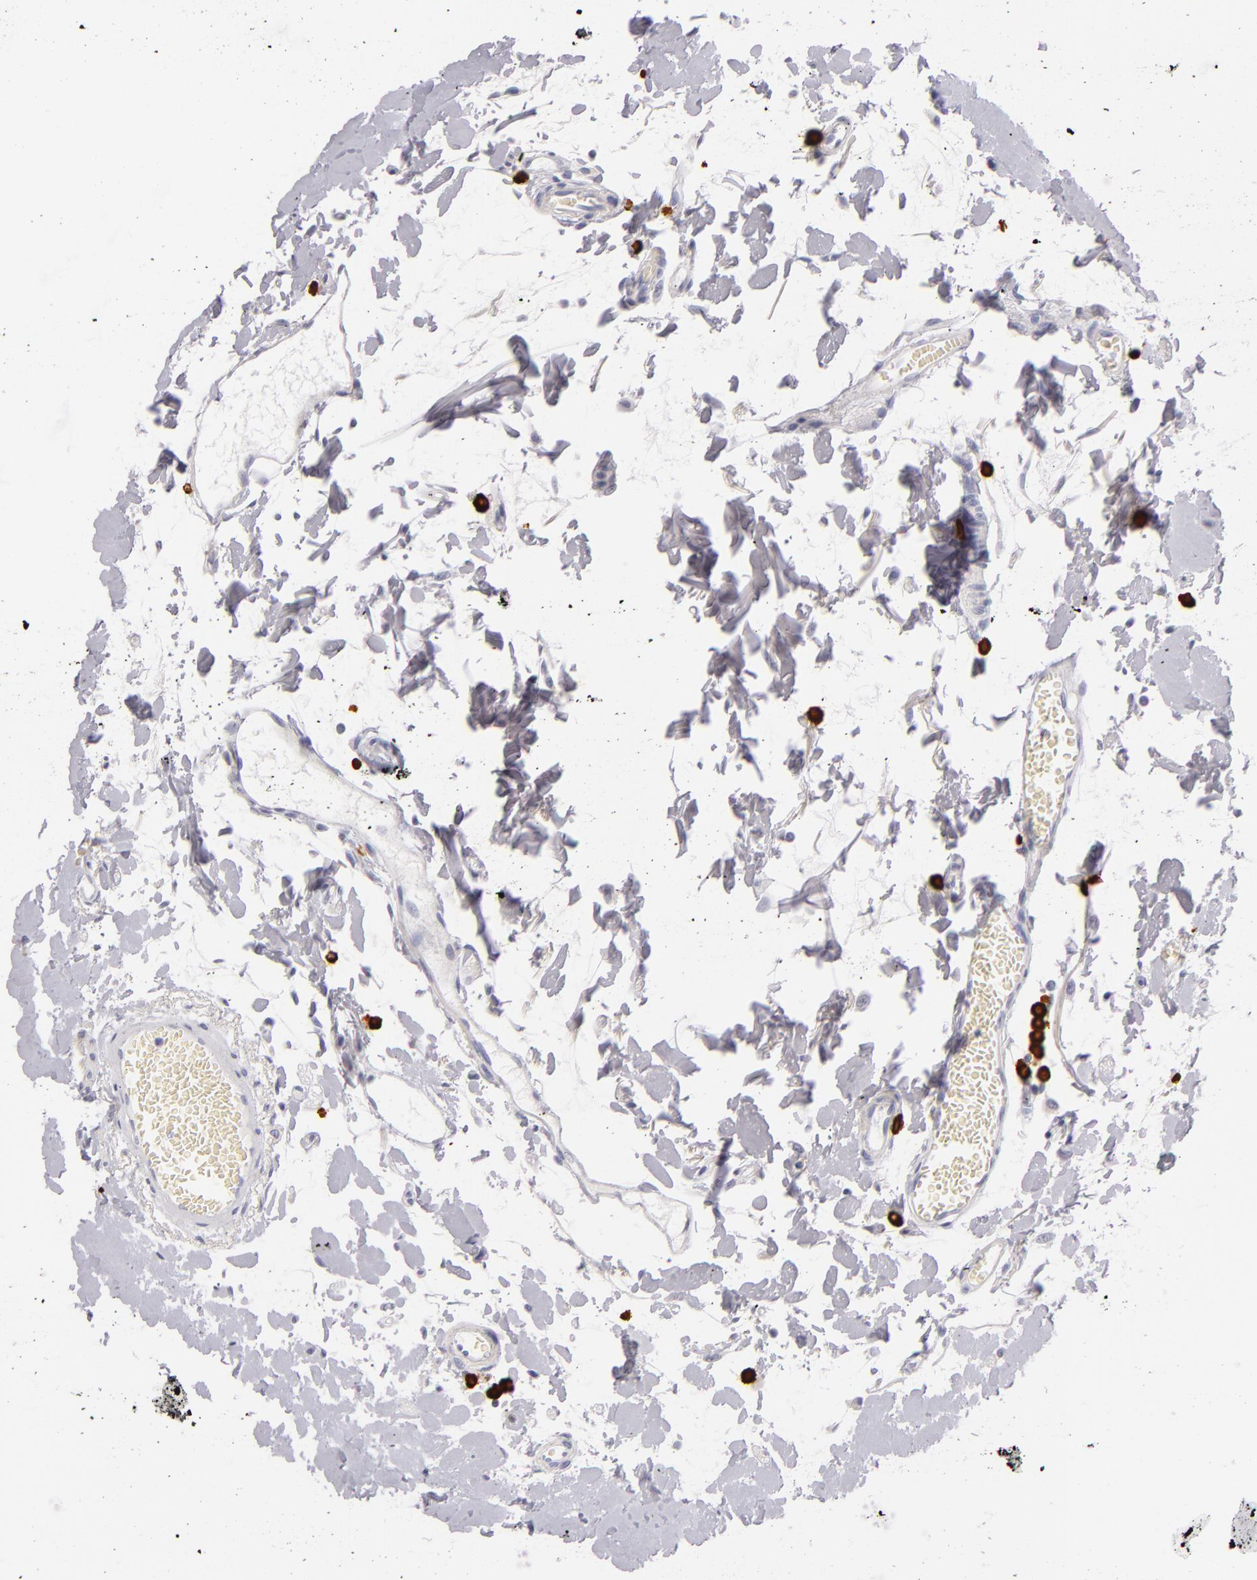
{"staining": {"intensity": "negative", "quantity": "none", "location": "none"}, "tissue": "small intestine", "cell_type": "Glandular cells", "image_type": "normal", "snomed": [{"axis": "morphology", "description": "Normal tissue, NOS"}, {"axis": "topography", "description": "Small intestine"}], "caption": "Immunohistochemical staining of normal small intestine displays no significant staining in glandular cells. (Brightfield microscopy of DAB IHC at high magnification).", "gene": "TPSD1", "patient": {"sex": "female", "age": 61}}